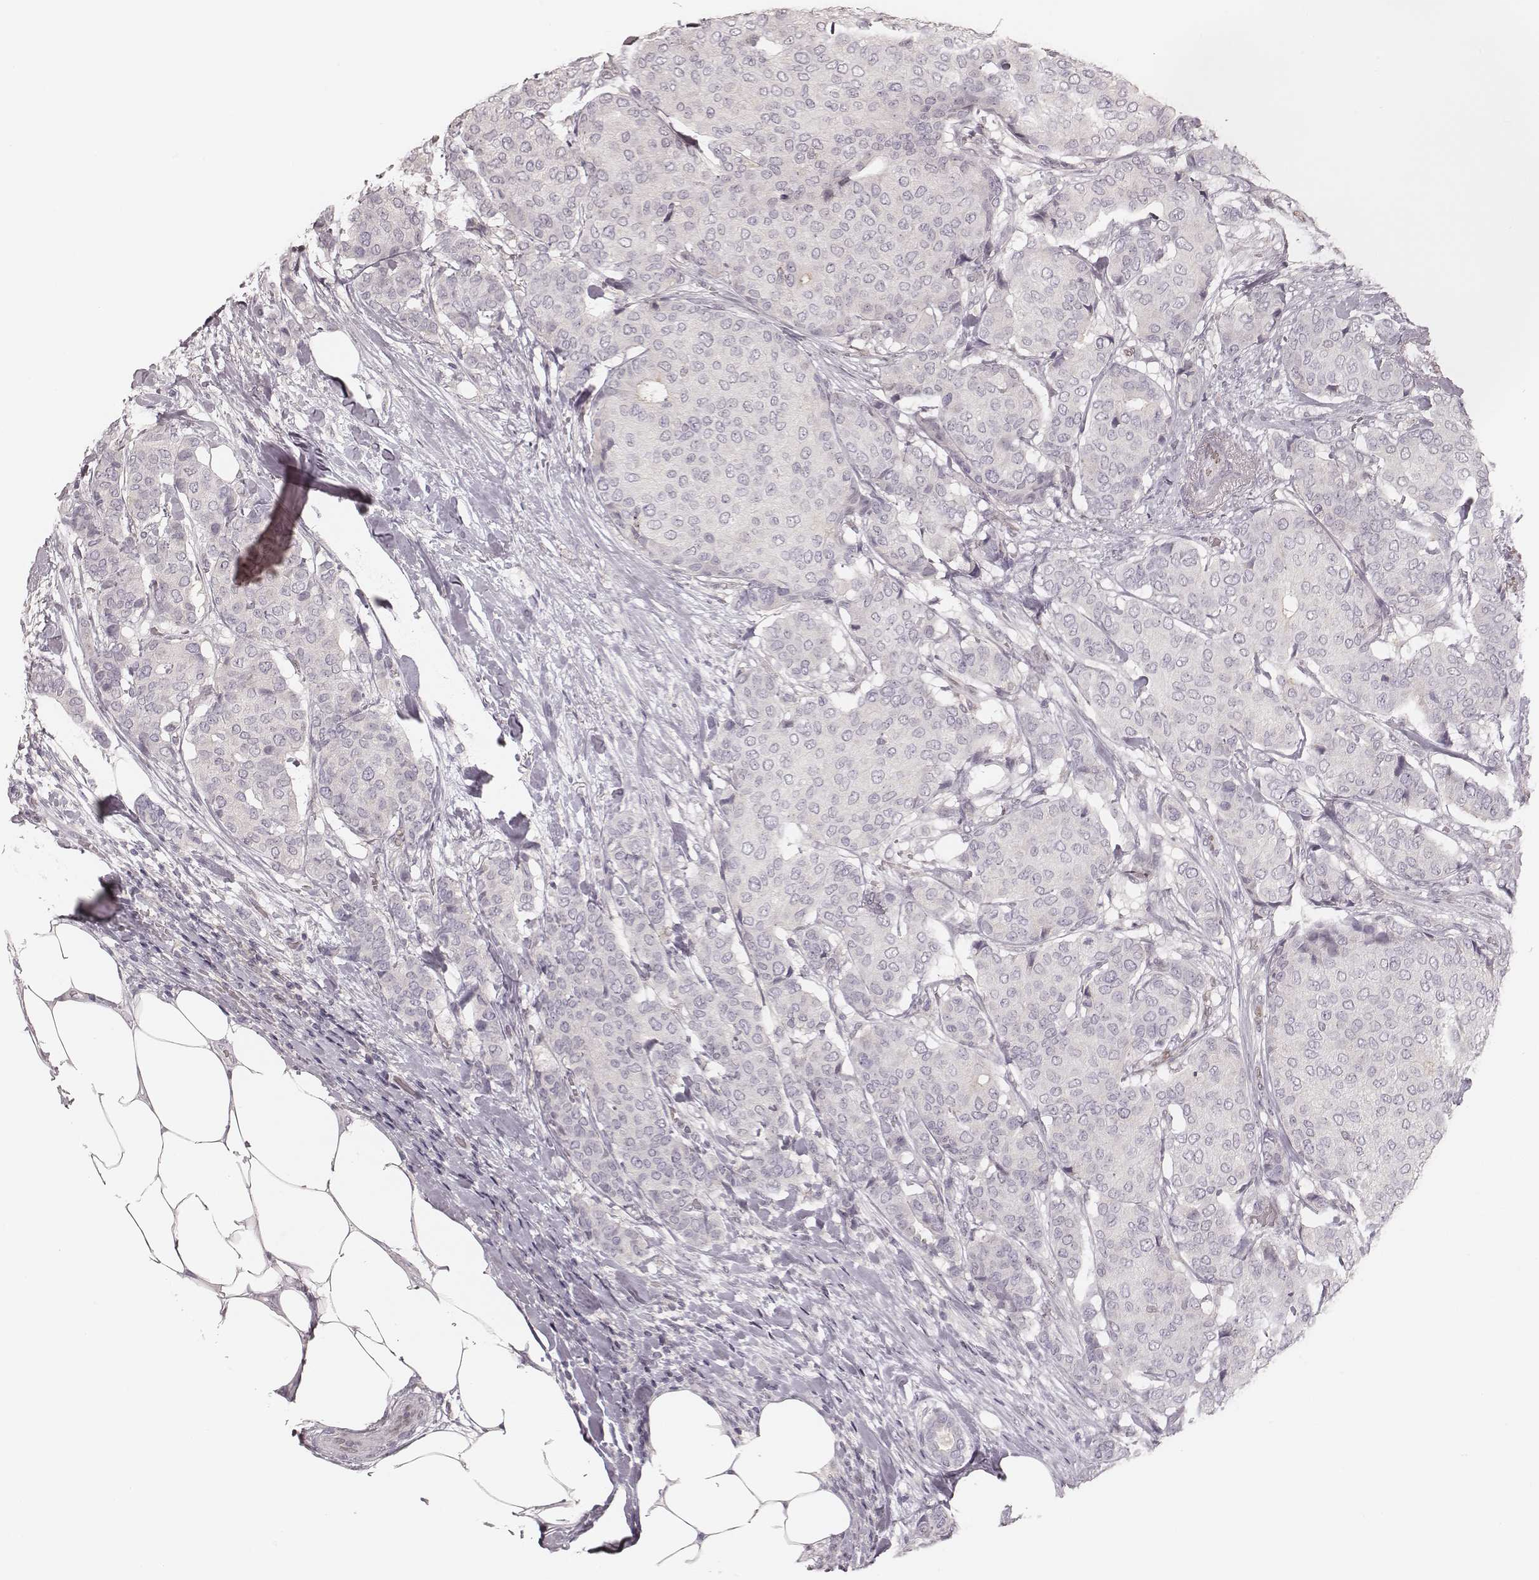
{"staining": {"intensity": "negative", "quantity": "none", "location": "none"}, "tissue": "breast cancer", "cell_type": "Tumor cells", "image_type": "cancer", "snomed": [{"axis": "morphology", "description": "Duct carcinoma"}, {"axis": "topography", "description": "Breast"}], "caption": "Immunohistochemistry (IHC) photomicrograph of breast cancer stained for a protein (brown), which demonstrates no staining in tumor cells.", "gene": "MSX1", "patient": {"sex": "female", "age": 75}}